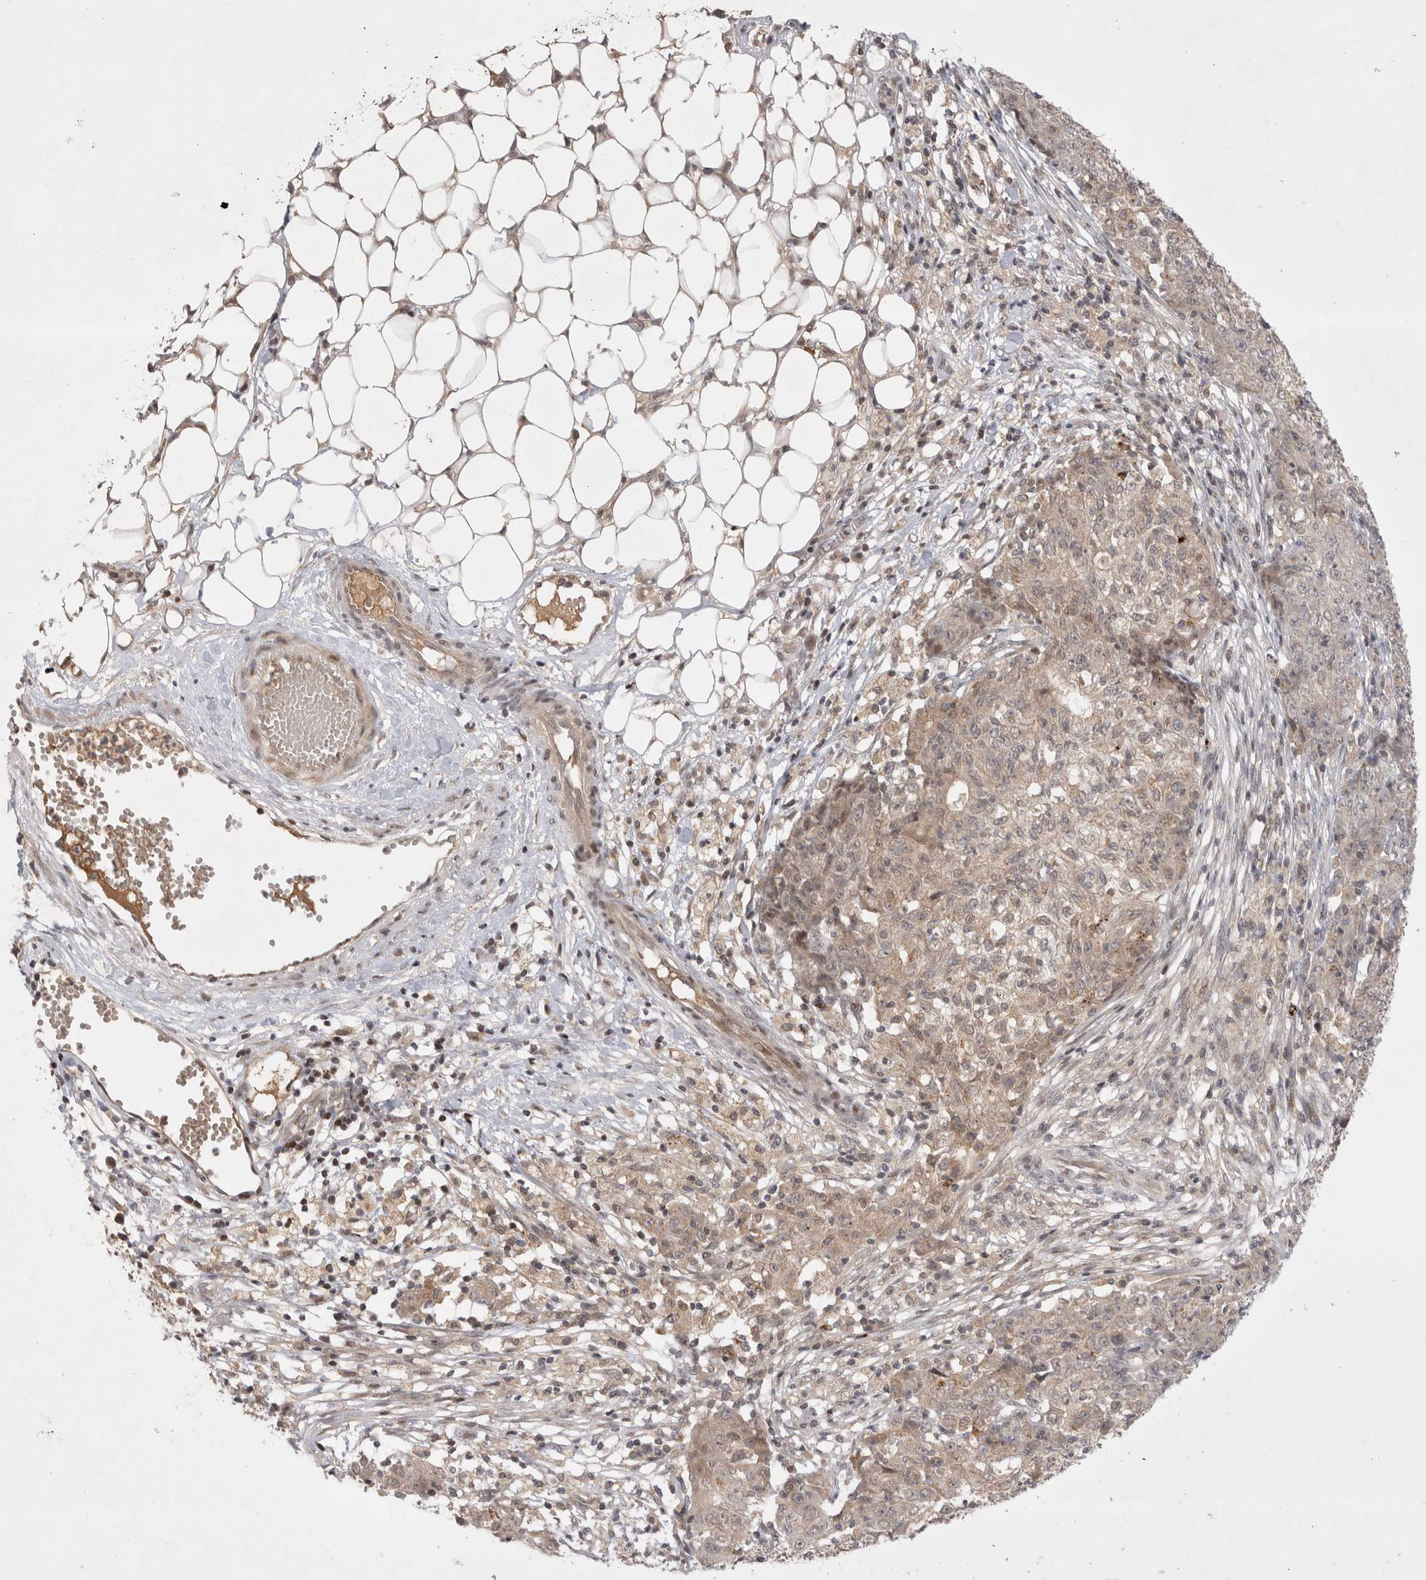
{"staining": {"intensity": "weak", "quantity": ">75%", "location": "cytoplasmic/membranous"}, "tissue": "ovarian cancer", "cell_type": "Tumor cells", "image_type": "cancer", "snomed": [{"axis": "morphology", "description": "Carcinoma, endometroid"}, {"axis": "topography", "description": "Ovary"}], "caption": "There is low levels of weak cytoplasmic/membranous staining in tumor cells of ovarian cancer (endometroid carcinoma), as demonstrated by immunohistochemical staining (brown color).", "gene": "PLEKHM1", "patient": {"sex": "female", "age": 42}}